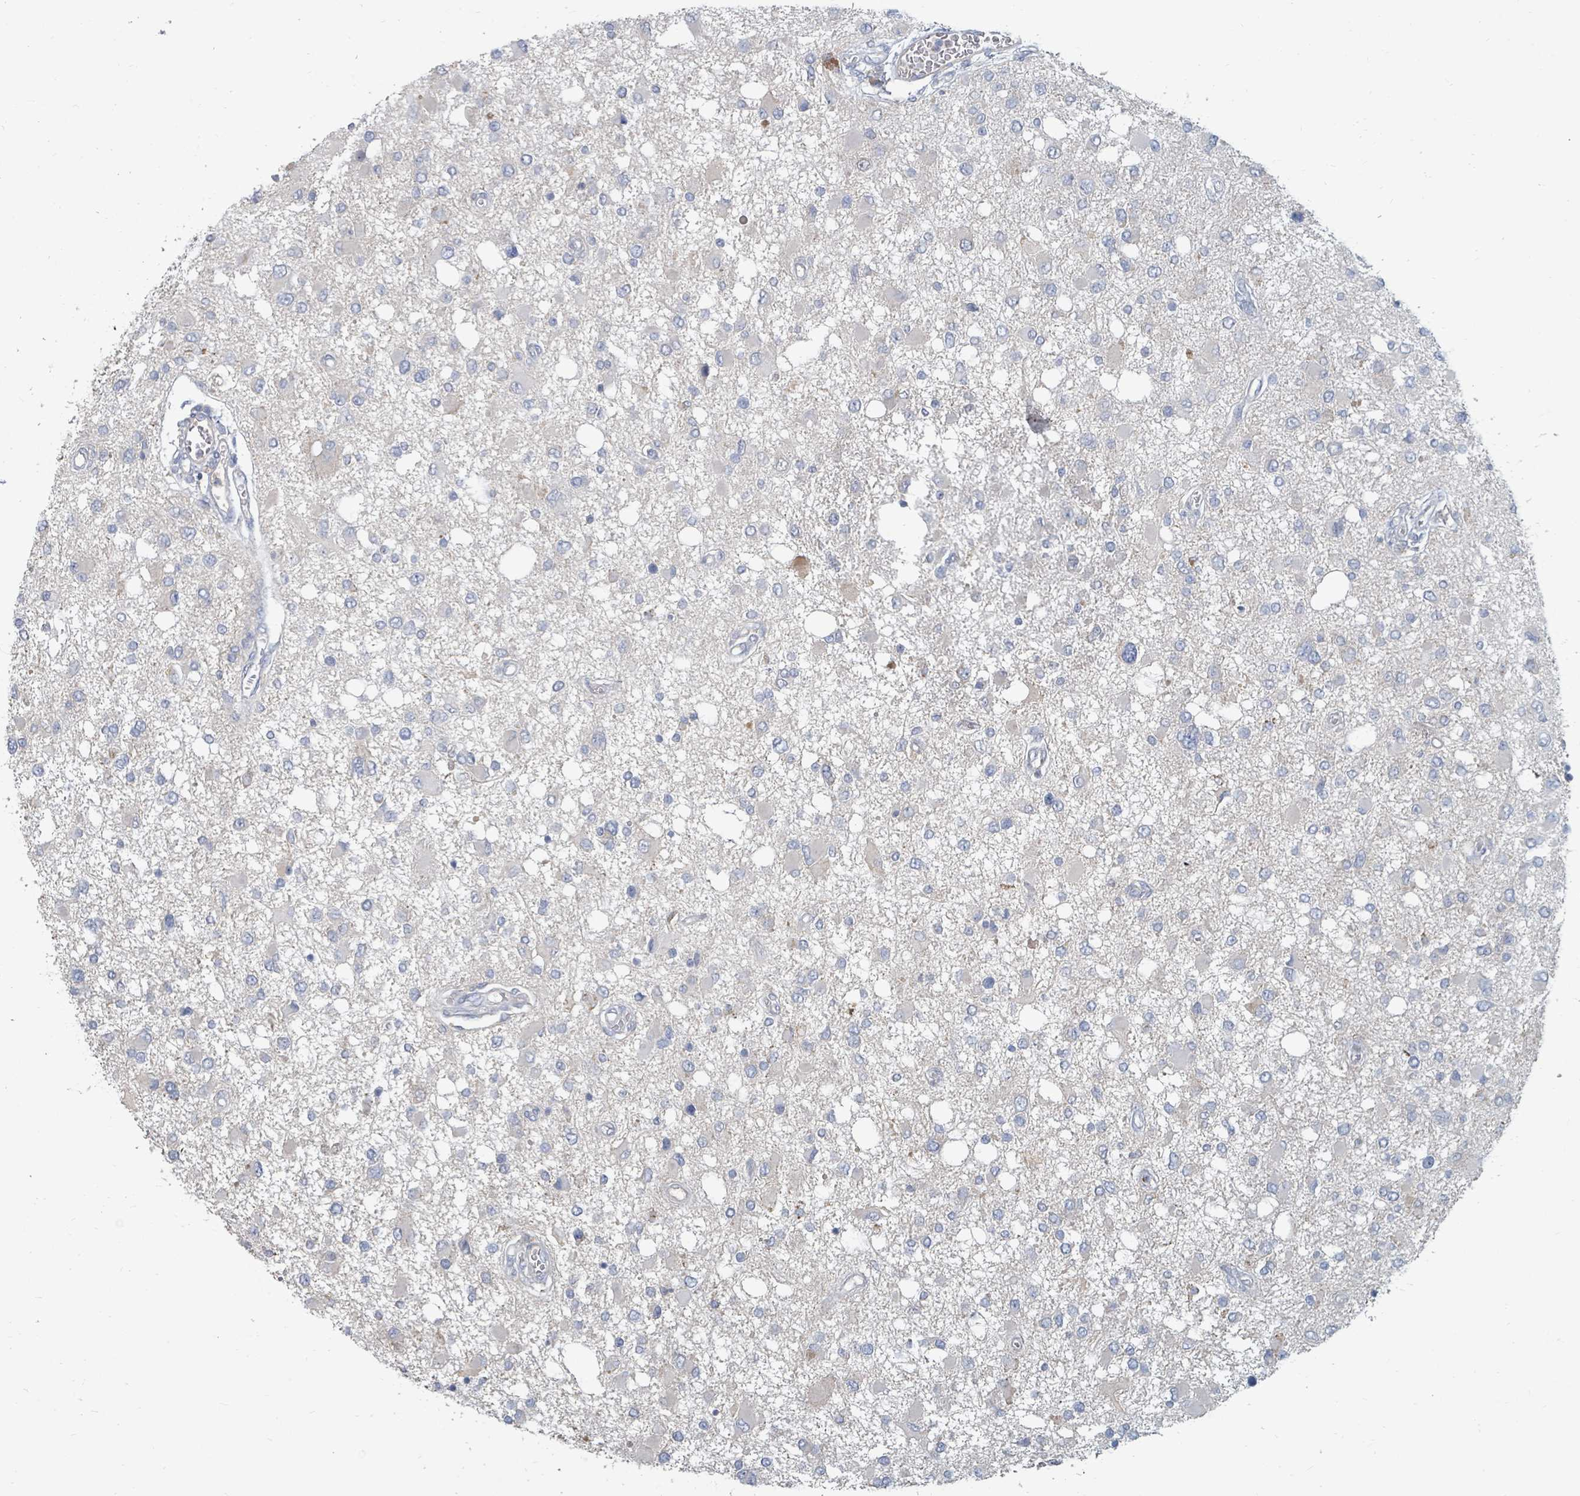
{"staining": {"intensity": "negative", "quantity": "none", "location": "none"}, "tissue": "glioma", "cell_type": "Tumor cells", "image_type": "cancer", "snomed": [{"axis": "morphology", "description": "Glioma, malignant, High grade"}, {"axis": "topography", "description": "Brain"}], "caption": "DAB (3,3'-diaminobenzidine) immunohistochemical staining of human glioma shows no significant expression in tumor cells.", "gene": "ARGFX", "patient": {"sex": "male", "age": 53}}